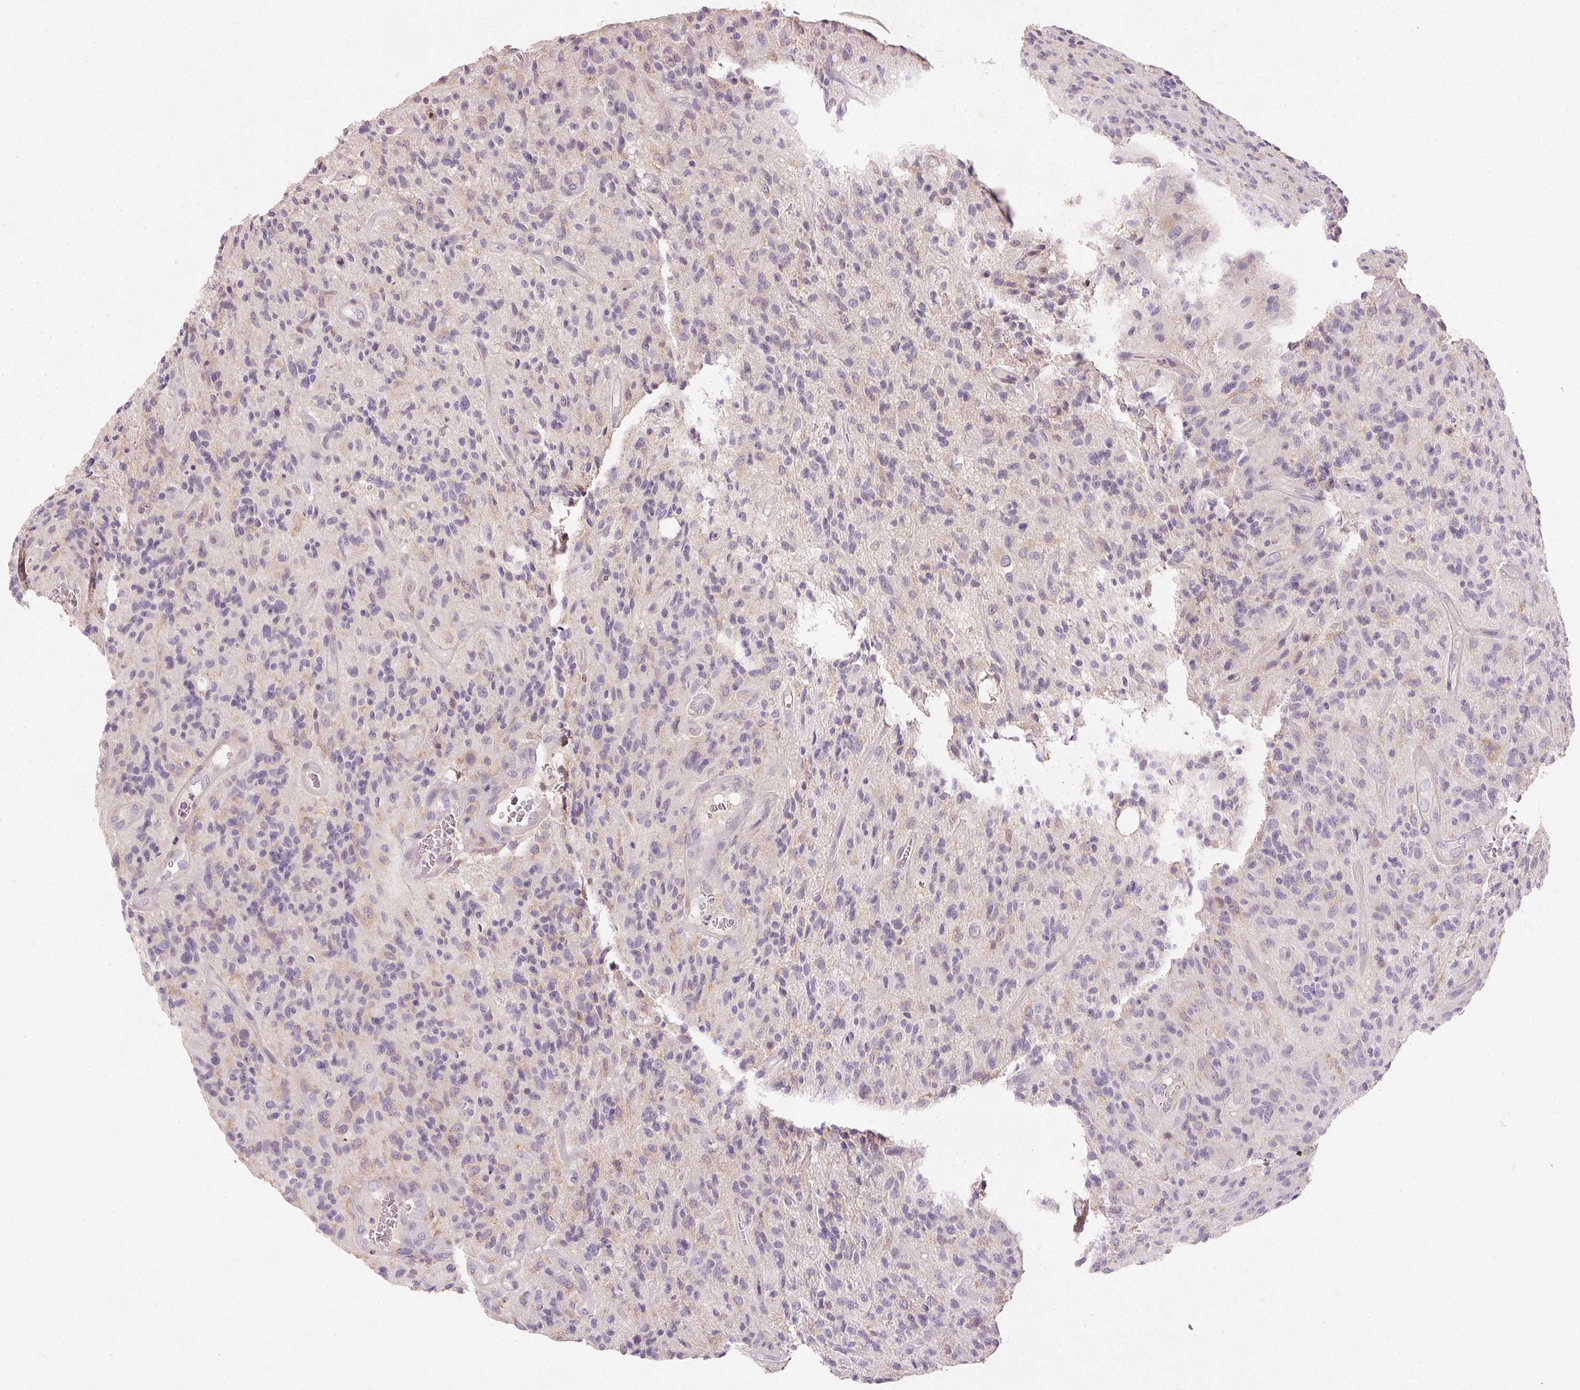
{"staining": {"intensity": "negative", "quantity": "none", "location": "none"}, "tissue": "glioma", "cell_type": "Tumor cells", "image_type": "cancer", "snomed": [{"axis": "morphology", "description": "Glioma, malignant, High grade"}, {"axis": "topography", "description": "Brain"}], "caption": "Immunohistochemical staining of glioma reveals no significant positivity in tumor cells. (DAB (3,3'-diaminobenzidine) IHC, high magnification).", "gene": "KCNK15", "patient": {"sex": "male", "age": 76}}